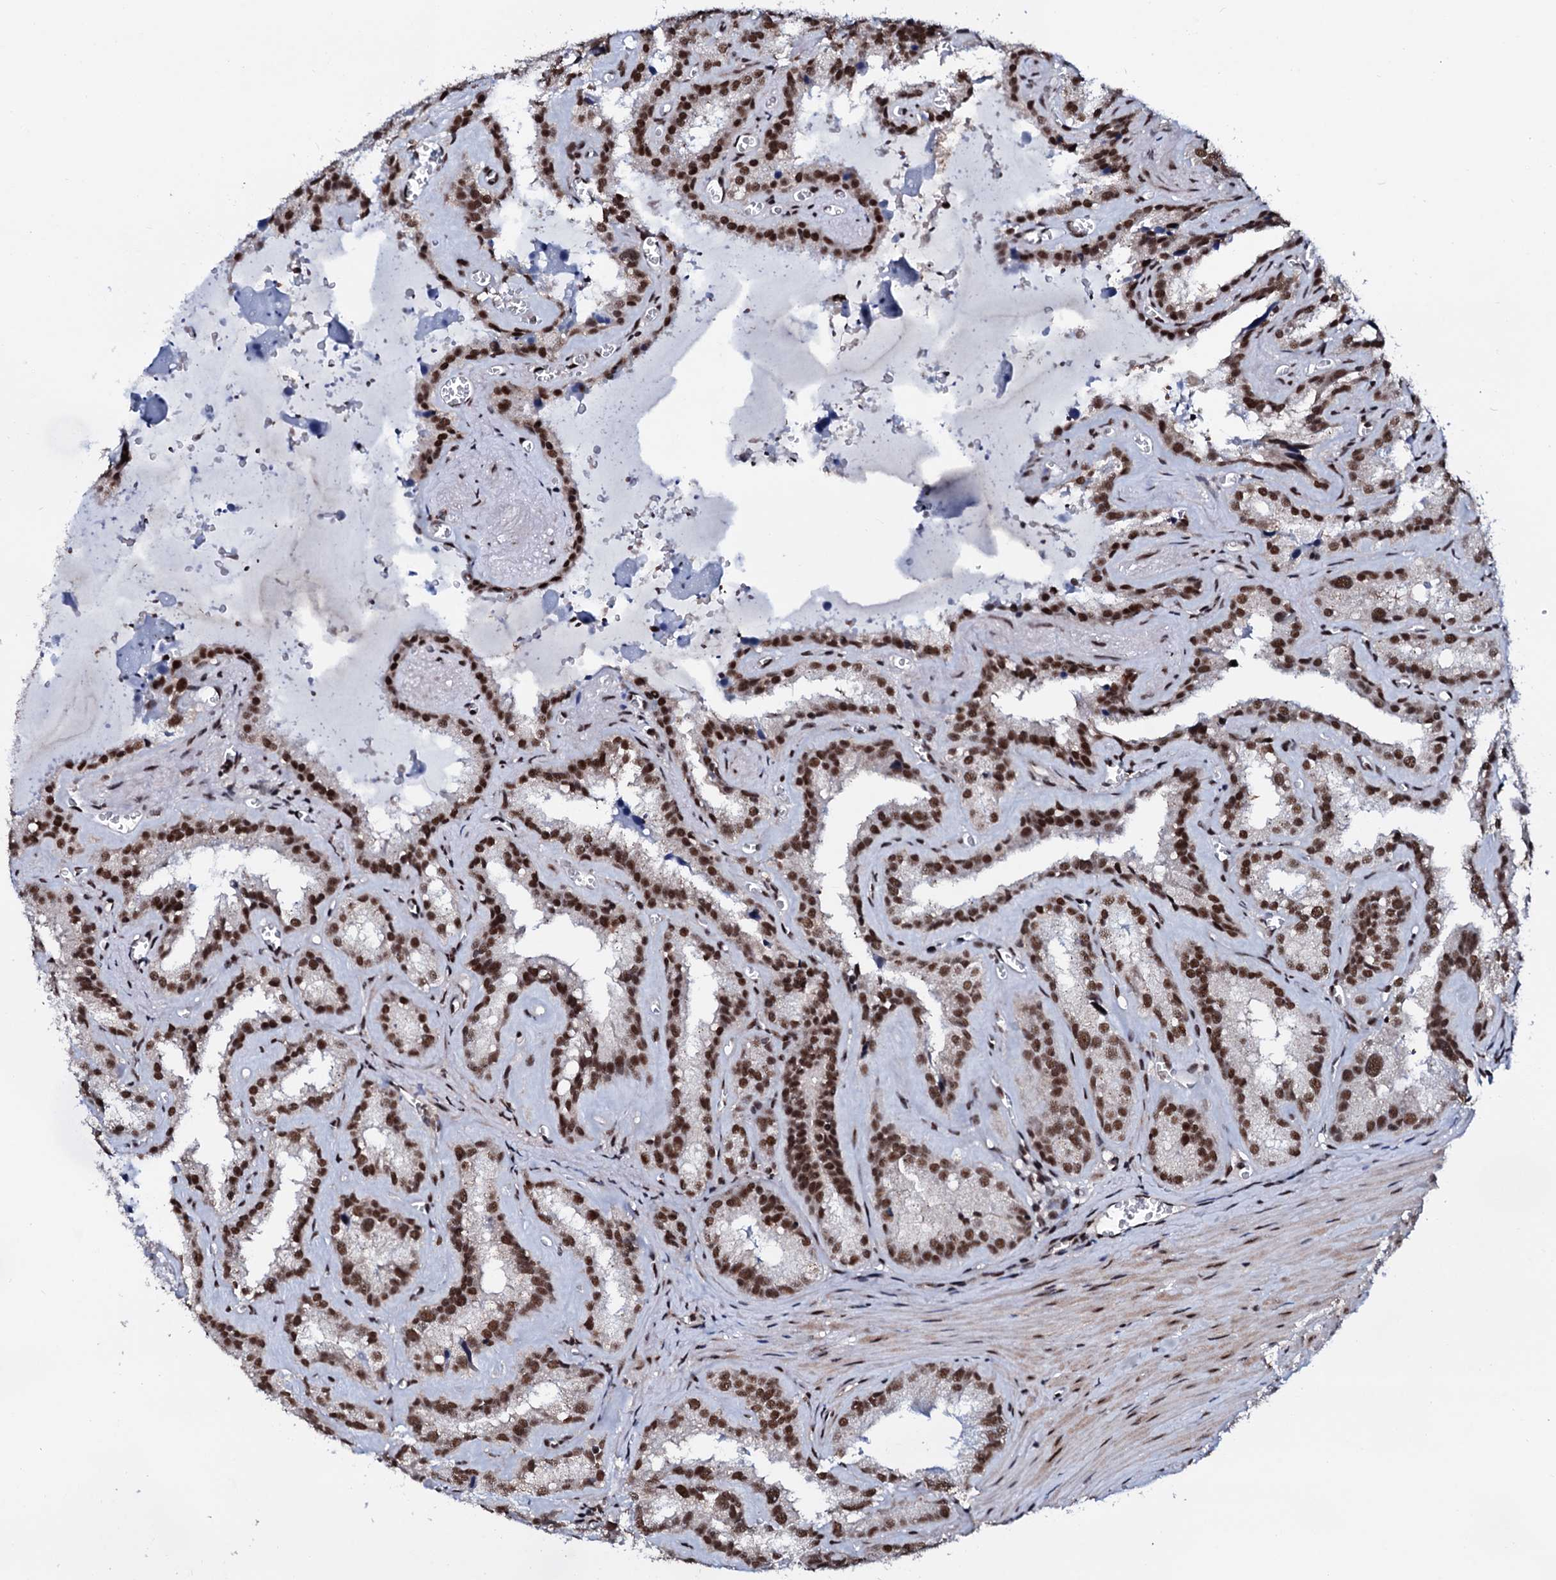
{"staining": {"intensity": "strong", "quantity": ">75%", "location": "nuclear"}, "tissue": "seminal vesicle", "cell_type": "Glandular cells", "image_type": "normal", "snomed": [{"axis": "morphology", "description": "Normal tissue, NOS"}, {"axis": "topography", "description": "Prostate"}, {"axis": "topography", "description": "Seminal veicle"}], "caption": "Immunohistochemical staining of unremarkable human seminal vesicle reveals strong nuclear protein staining in approximately >75% of glandular cells.", "gene": "PRPF18", "patient": {"sex": "male", "age": 59}}